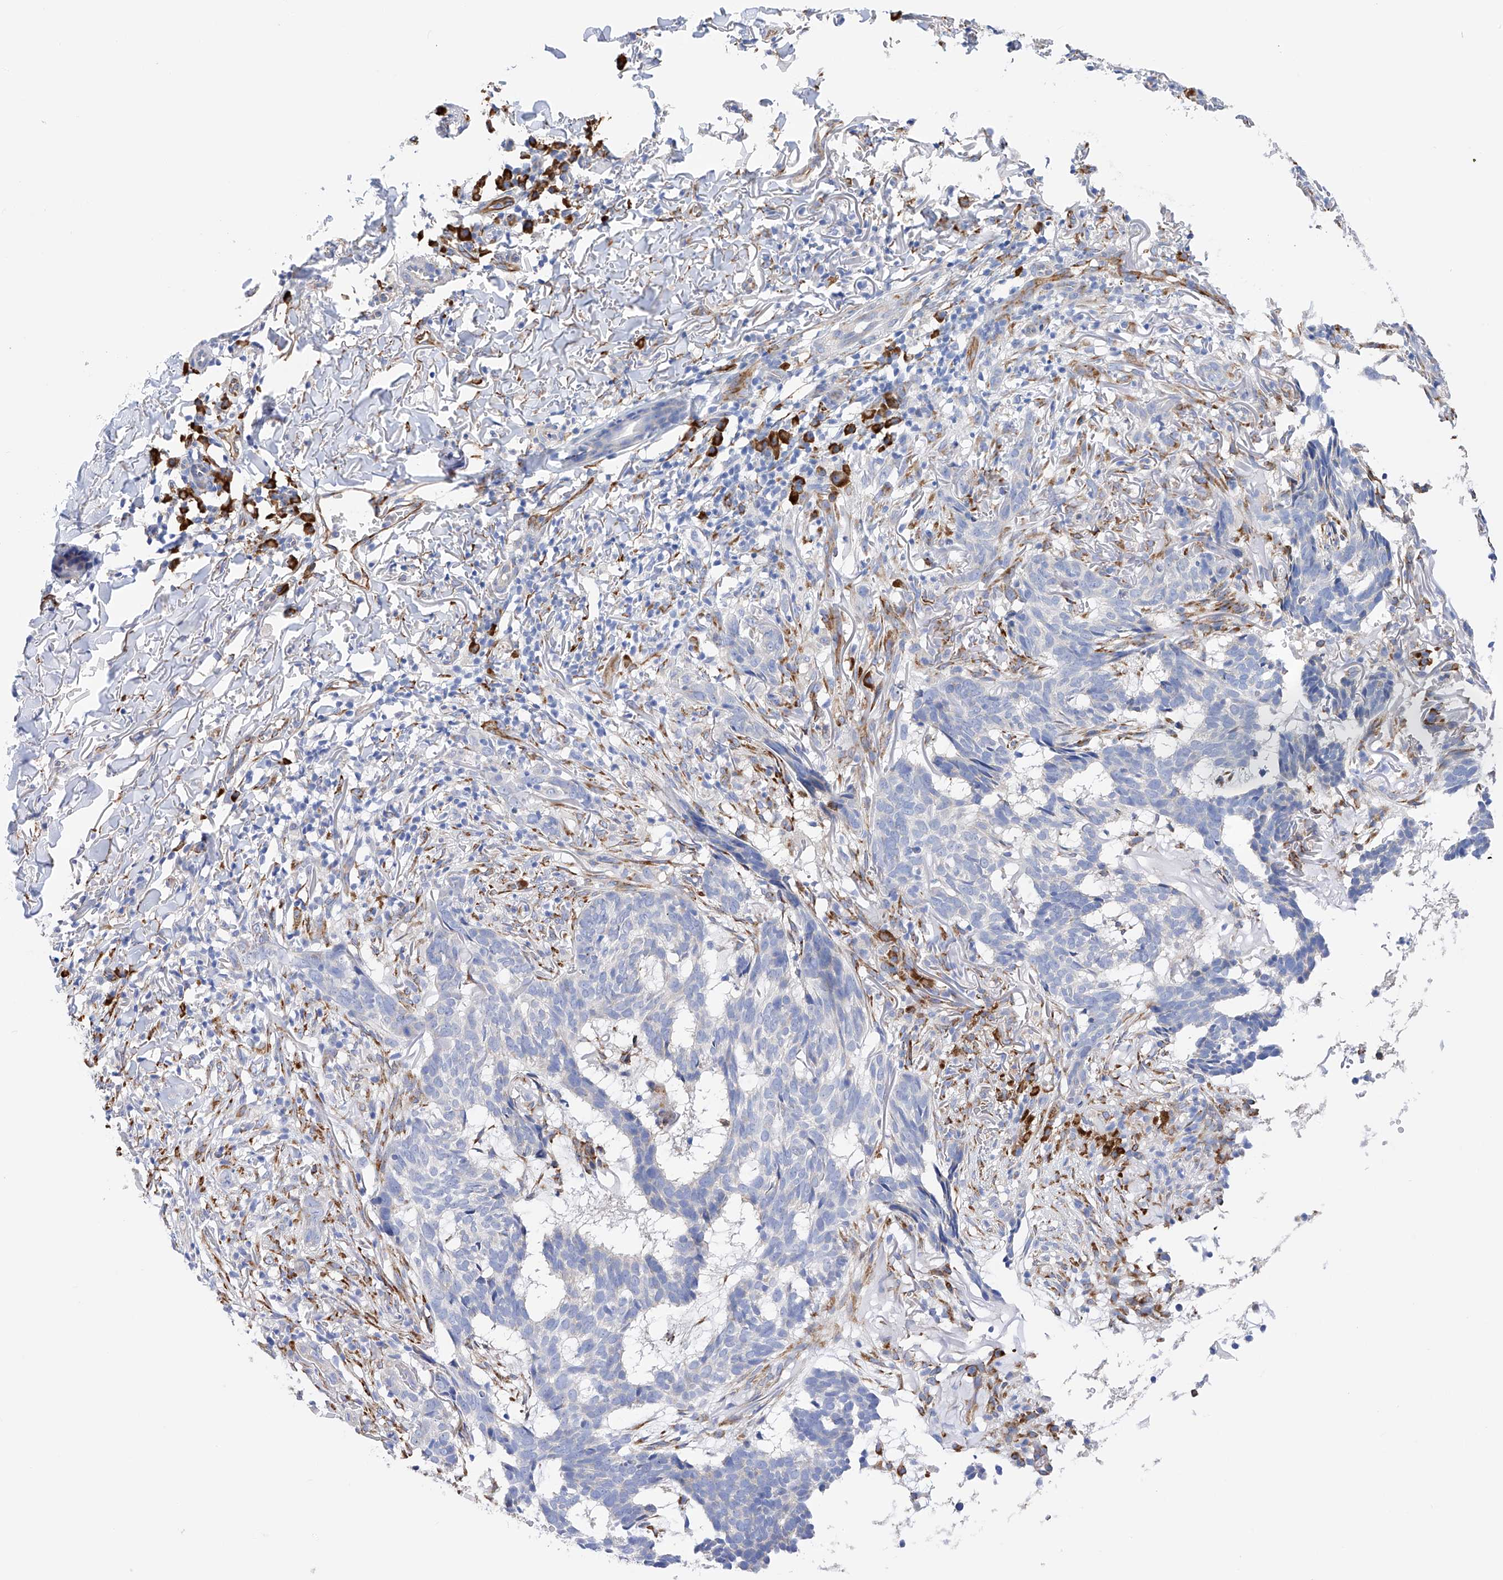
{"staining": {"intensity": "negative", "quantity": "none", "location": "none"}, "tissue": "skin cancer", "cell_type": "Tumor cells", "image_type": "cancer", "snomed": [{"axis": "morphology", "description": "Basal cell carcinoma"}, {"axis": "topography", "description": "Skin"}], "caption": "A micrograph of human skin basal cell carcinoma is negative for staining in tumor cells.", "gene": "PDIA5", "patient": {"sex": "male", "age": 85}}